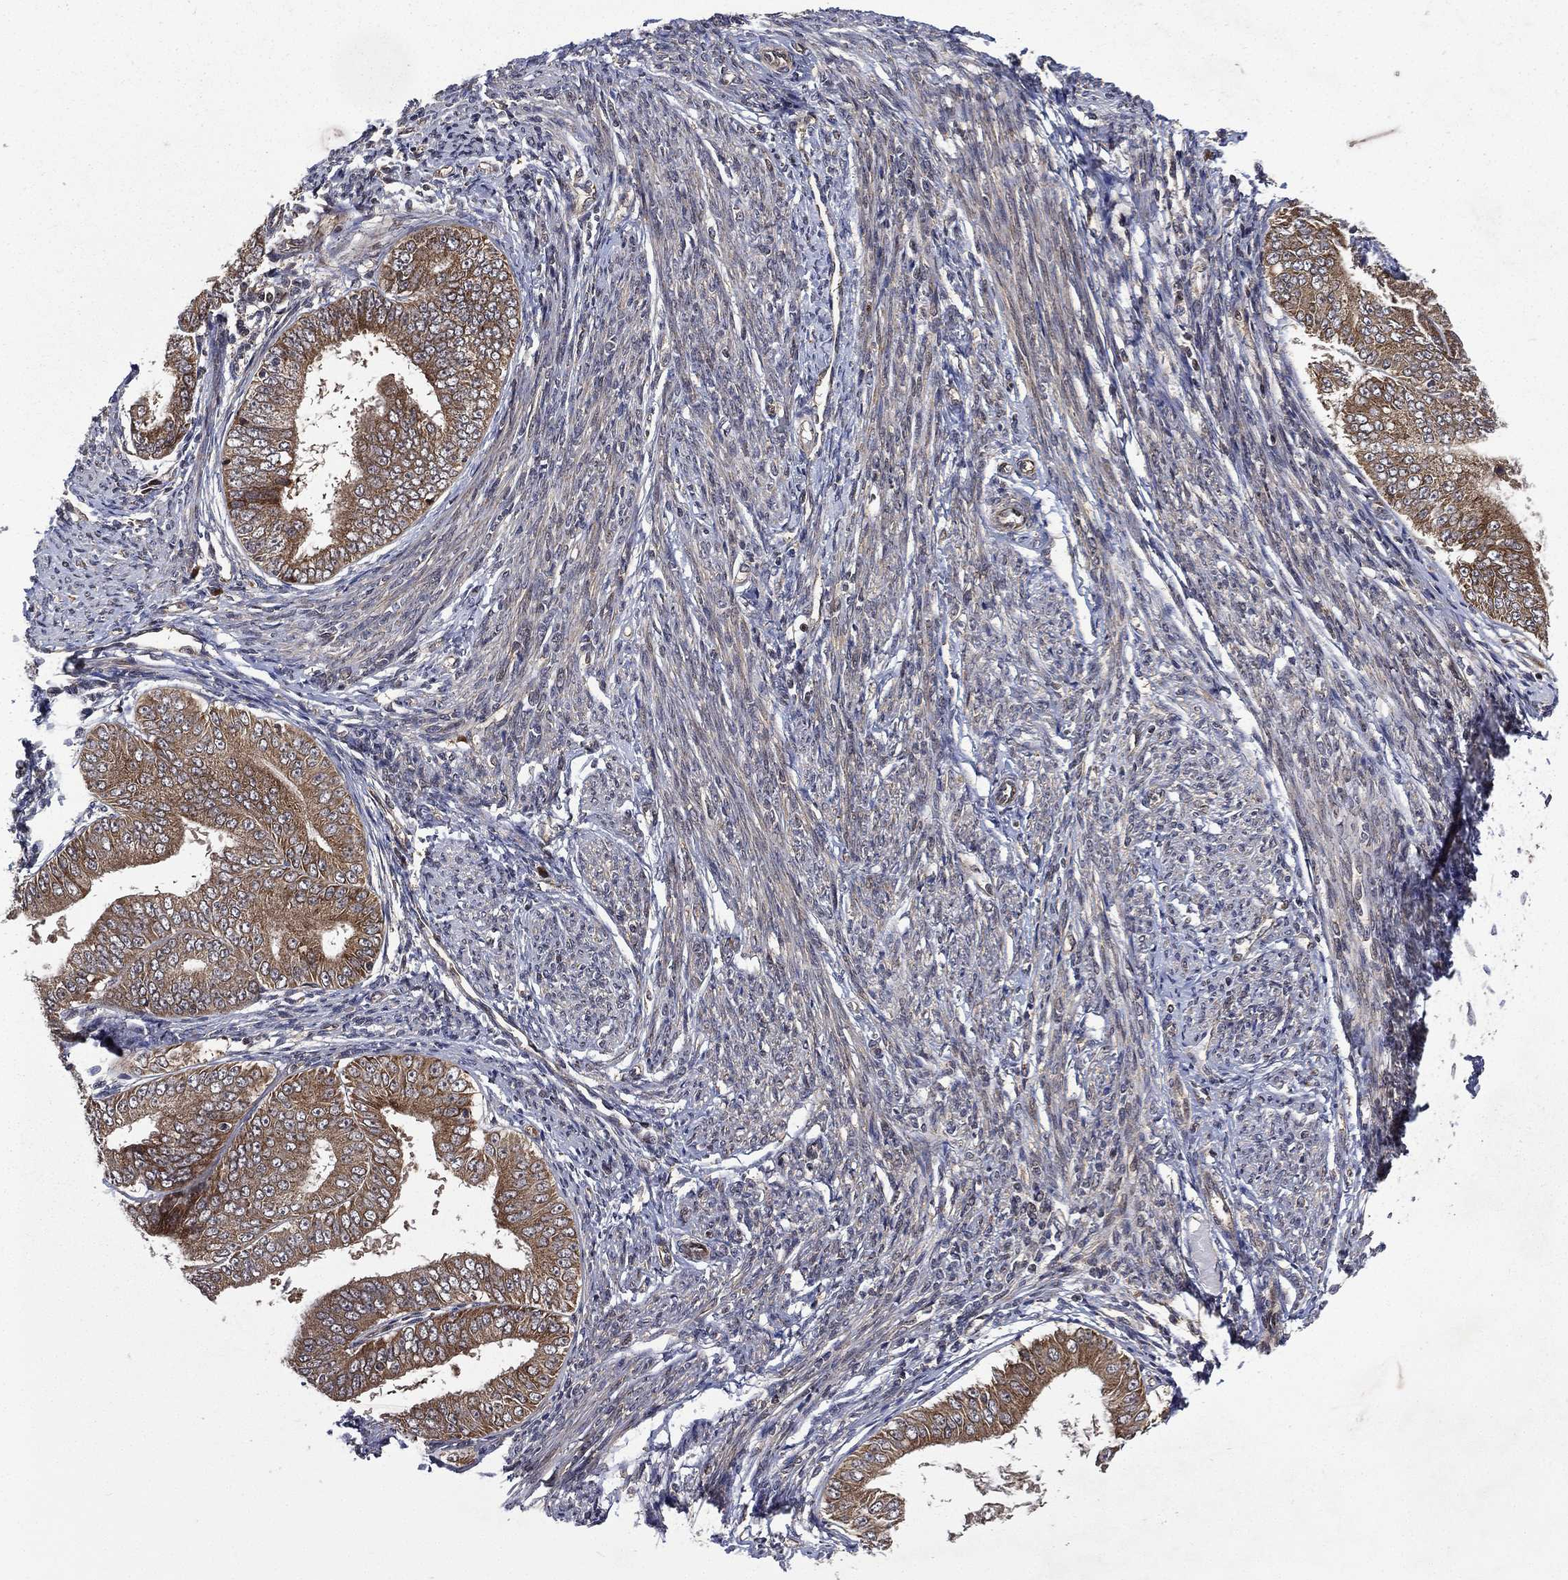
{"staining": {"intensity": "strong", "quantity": "25%-75%", "location": "cytoplasmic/membranous"}, "tissue": "endometrial cancer", "cell_type": "Tumor cells", "image_type": "cancer", "snomed": [{"axis": "morphology", "description": "Adenocarcinoma, NOS"}, {"axis": "topography", "description": "Endometrium"}], "caption": "The photomicrograph shows staining of endometrial cancer (adenocarcinoma), revealing strong cytoplasmic/membranous protein staining (brown color) within tumor cells. (DAB (3,3'-diaminobenzidine) = brown stain, brightfield microscopy at high magnification).", "gene": "RAB11FIP4", "patient": {"sex": "female", "age": 63}}